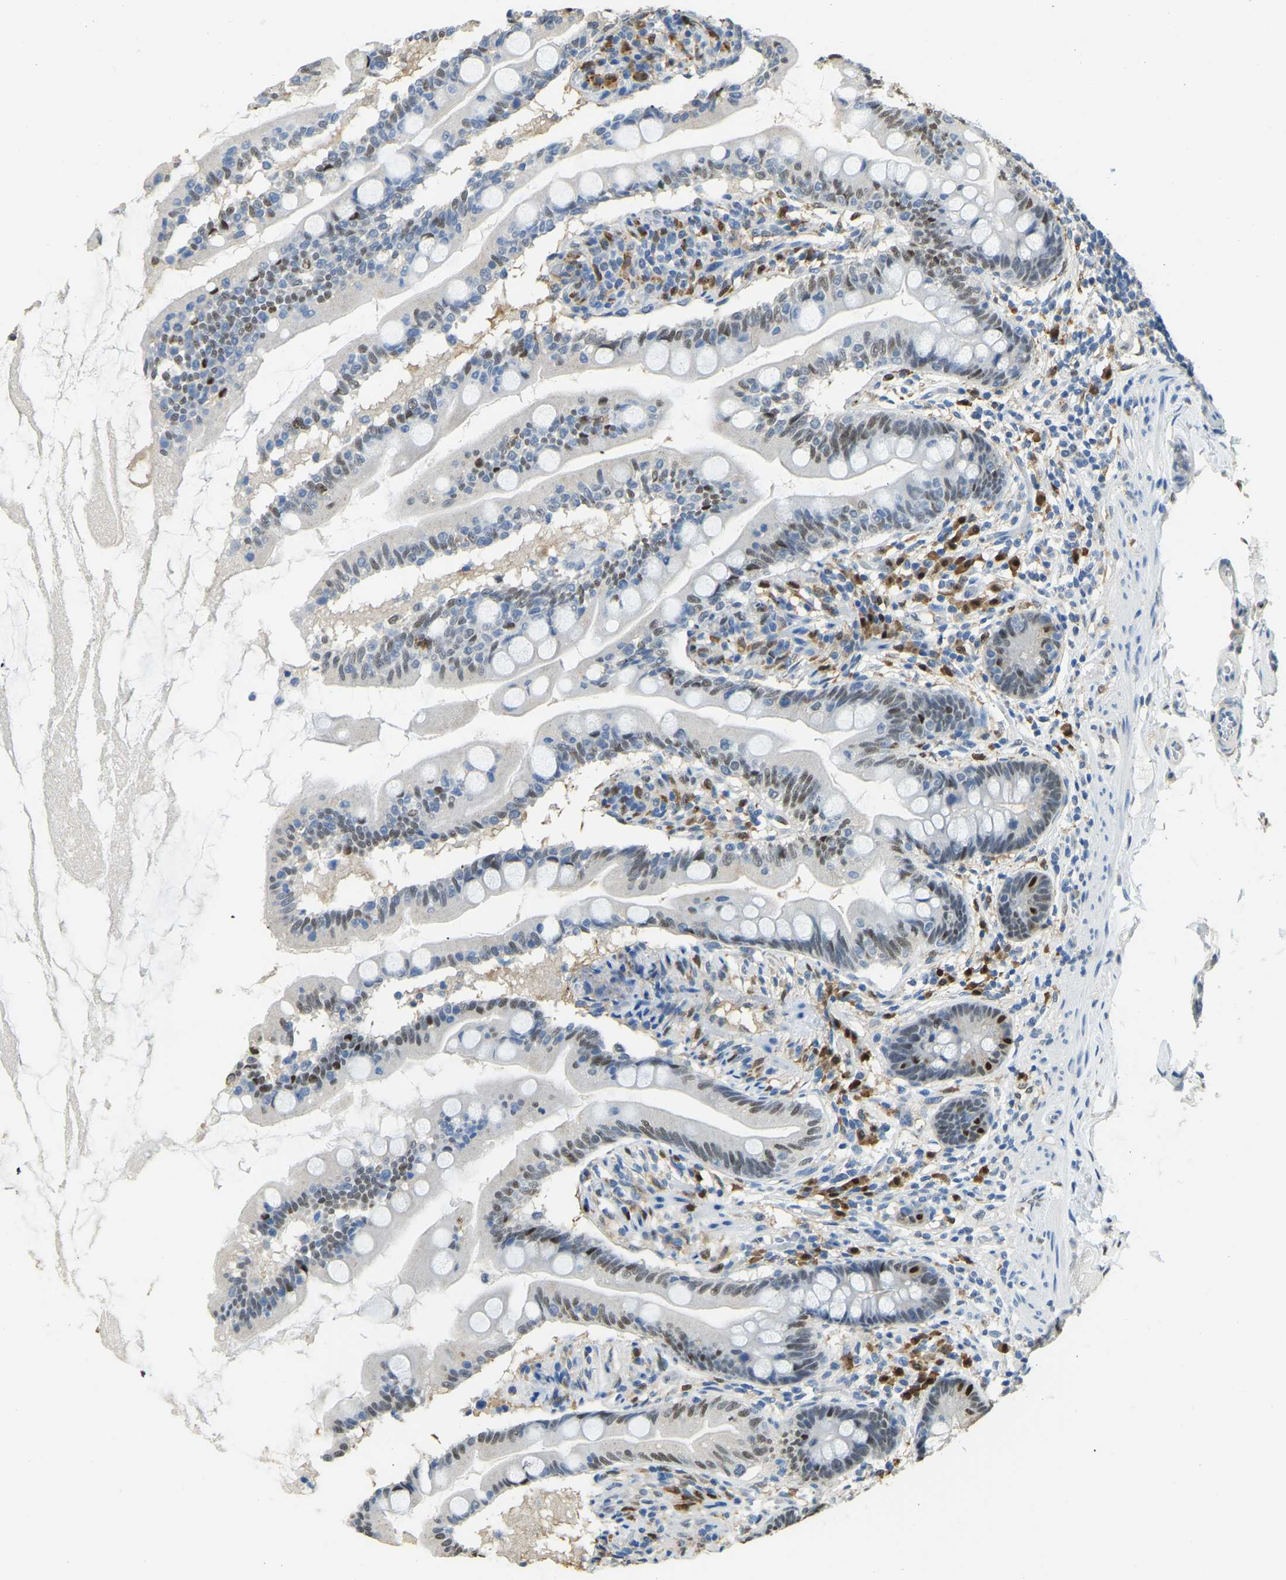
{"staining": {"intensity": "moderate", "quantity": "25%-75%", "location": "nuclear"}, "tissue": "small intestine", "cell_type": "Glandular cells", "image_type": "normal", "snomed": [{"axis": "morphology", "description": "Normal tissue, NOS"}, {"axis": "topography", "description": "Small intestine"}], "caption": "Protein expression analysis of normal human small intestine reveals moderate nuclear staining in approximately 25%-75% of glandular cells. The protein is stained brown, and the nuclei are stained in blue (DAB IHC with brightfield microscopy, high magnification).", "gene": "NANS", "patient": {"sex": "female", "age": 56}}